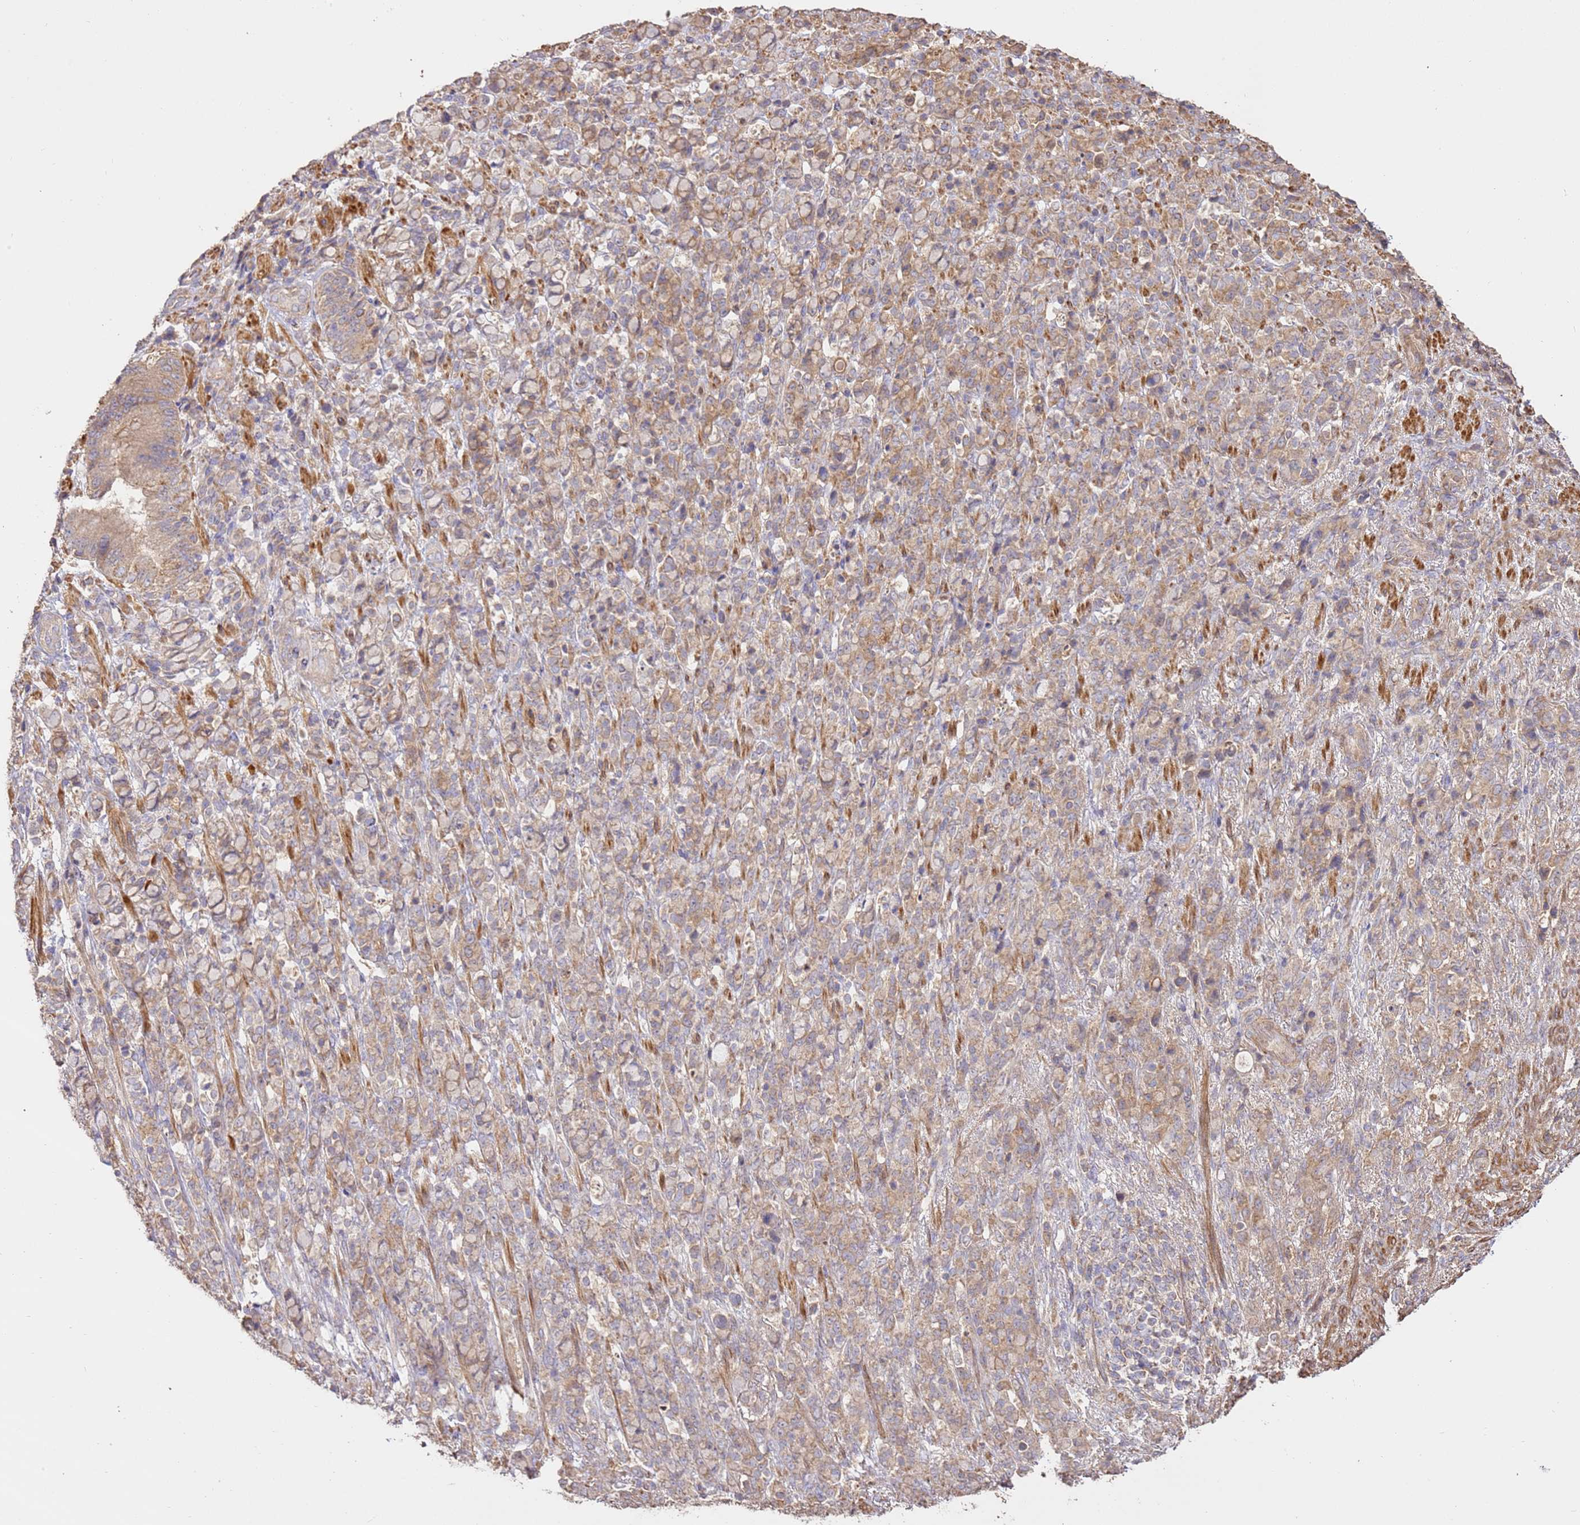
{"staining": {"intensity": "weak", "quantity": "25%-75%", "location": "cytoplasmic/membranous"}, "tissue": "stomach cancer", "cell_type": "Tumor cells", "image_type": "cancer", "snomed": [{"axis": "morphology", "description": "Normal tissue, NOS"}, {"axis": "morphology", "description": "Adenocarcinoma, NOS"}, {"axis": "topography", "description": "Stomach"}], "caption": "A micrograph showing weak cytoplasmic/membranous expression in approximately 25%-75% of tumor cells in stomach cancer (adenocarcinoma), as visualized by brown immunohistochemical staining.", "gene": "CEP55", "patient": {"sex": "female", "age": 79}}